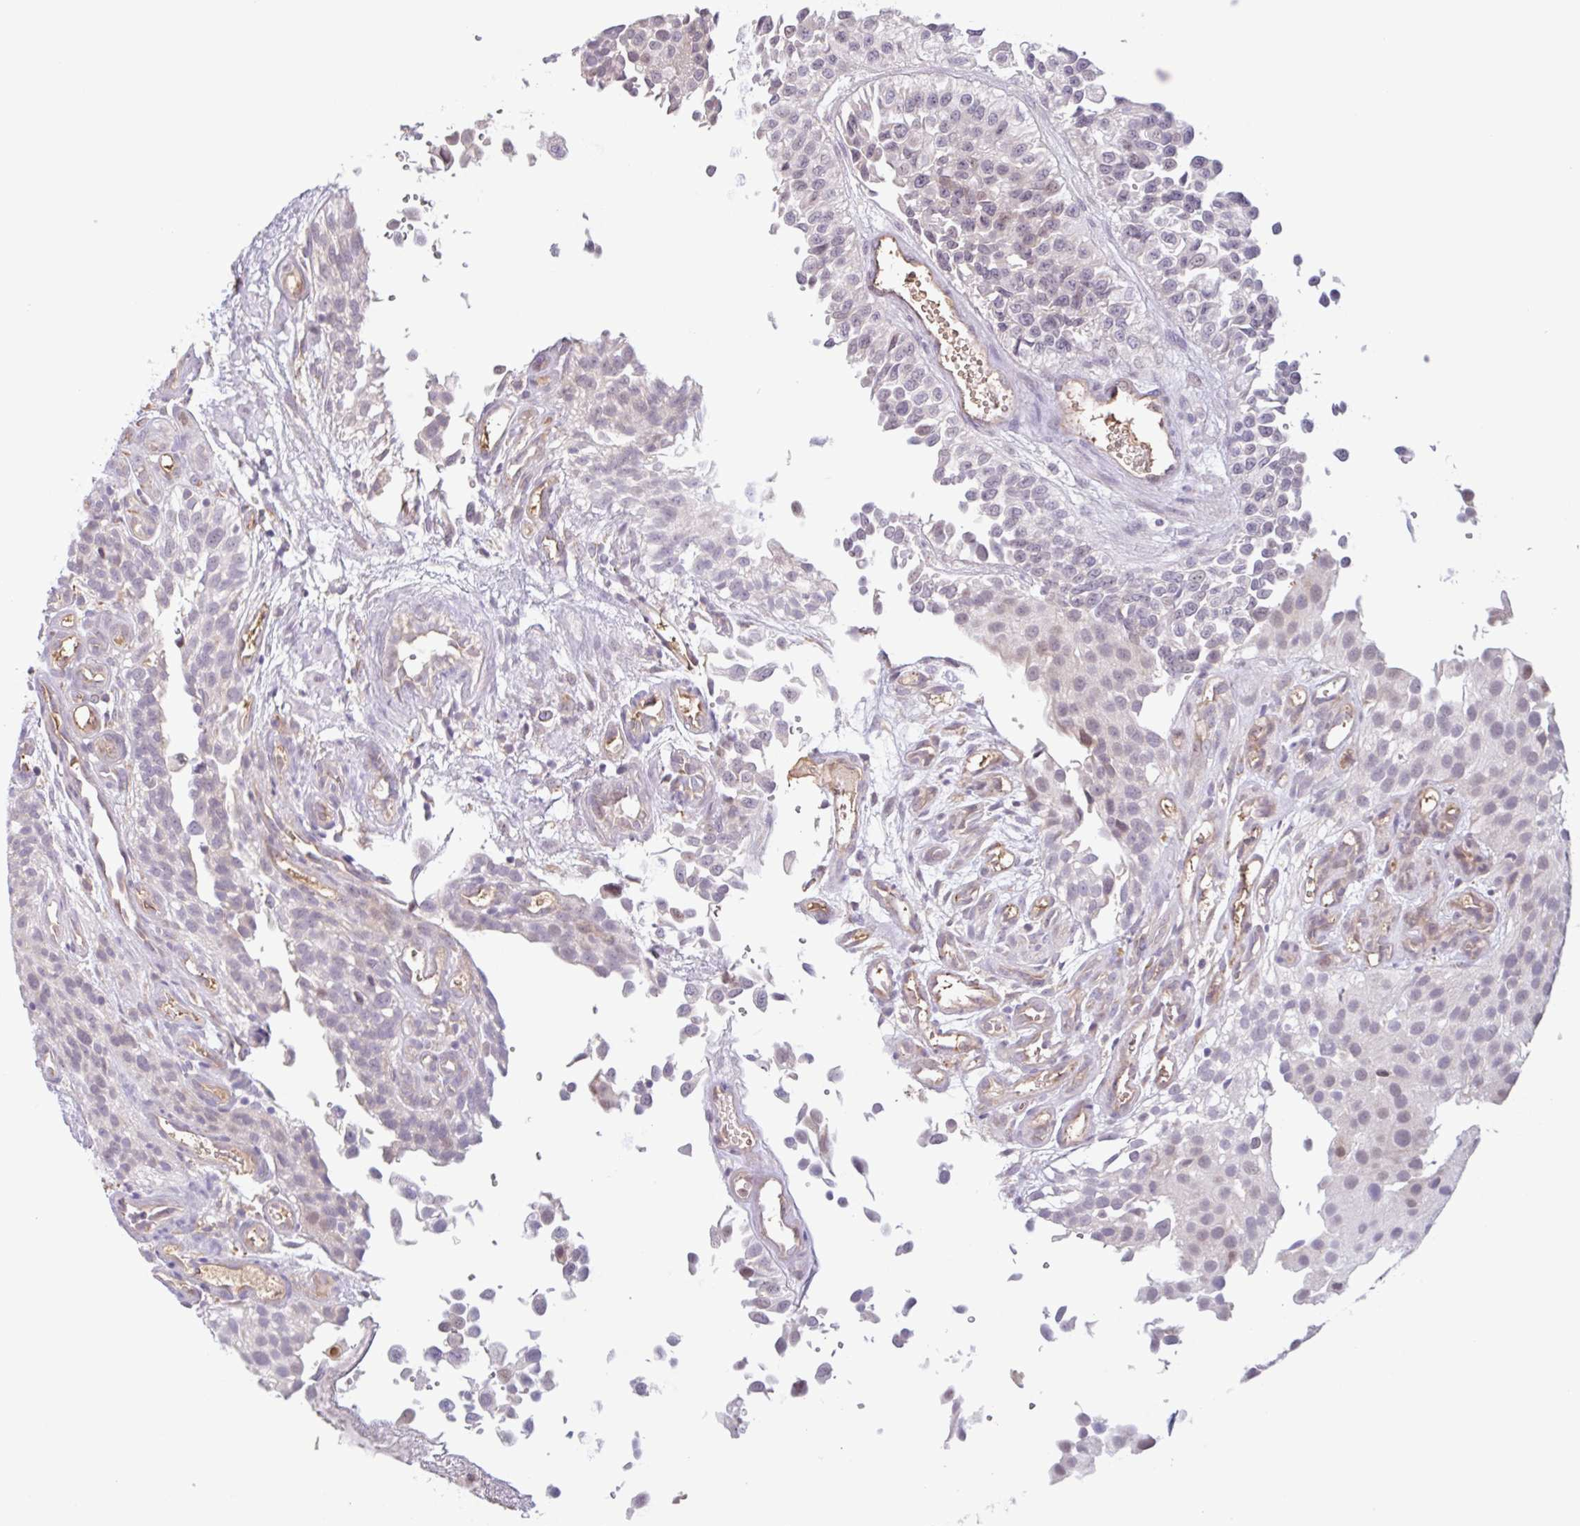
{"staining": {"intensity": "weak", "quantity": "<25%", "location": "nuclear"}, "tissue": "urothelial cancer", "cell_type": "Tumor cells", "image_type": "cancer", "snomed": [{"axis": "morphology", "description": "Urothelial carcinoma, NOS"}, {"axis": "topography", "description": "Urinary bladder"}], "caption": "This is an immunohistochemistry (IHC) micrograph of urothelial cancer. There is no positivity in tumor cells.", "gene": "TAF1D", "patient": {"sex": "male", "age": 87}}